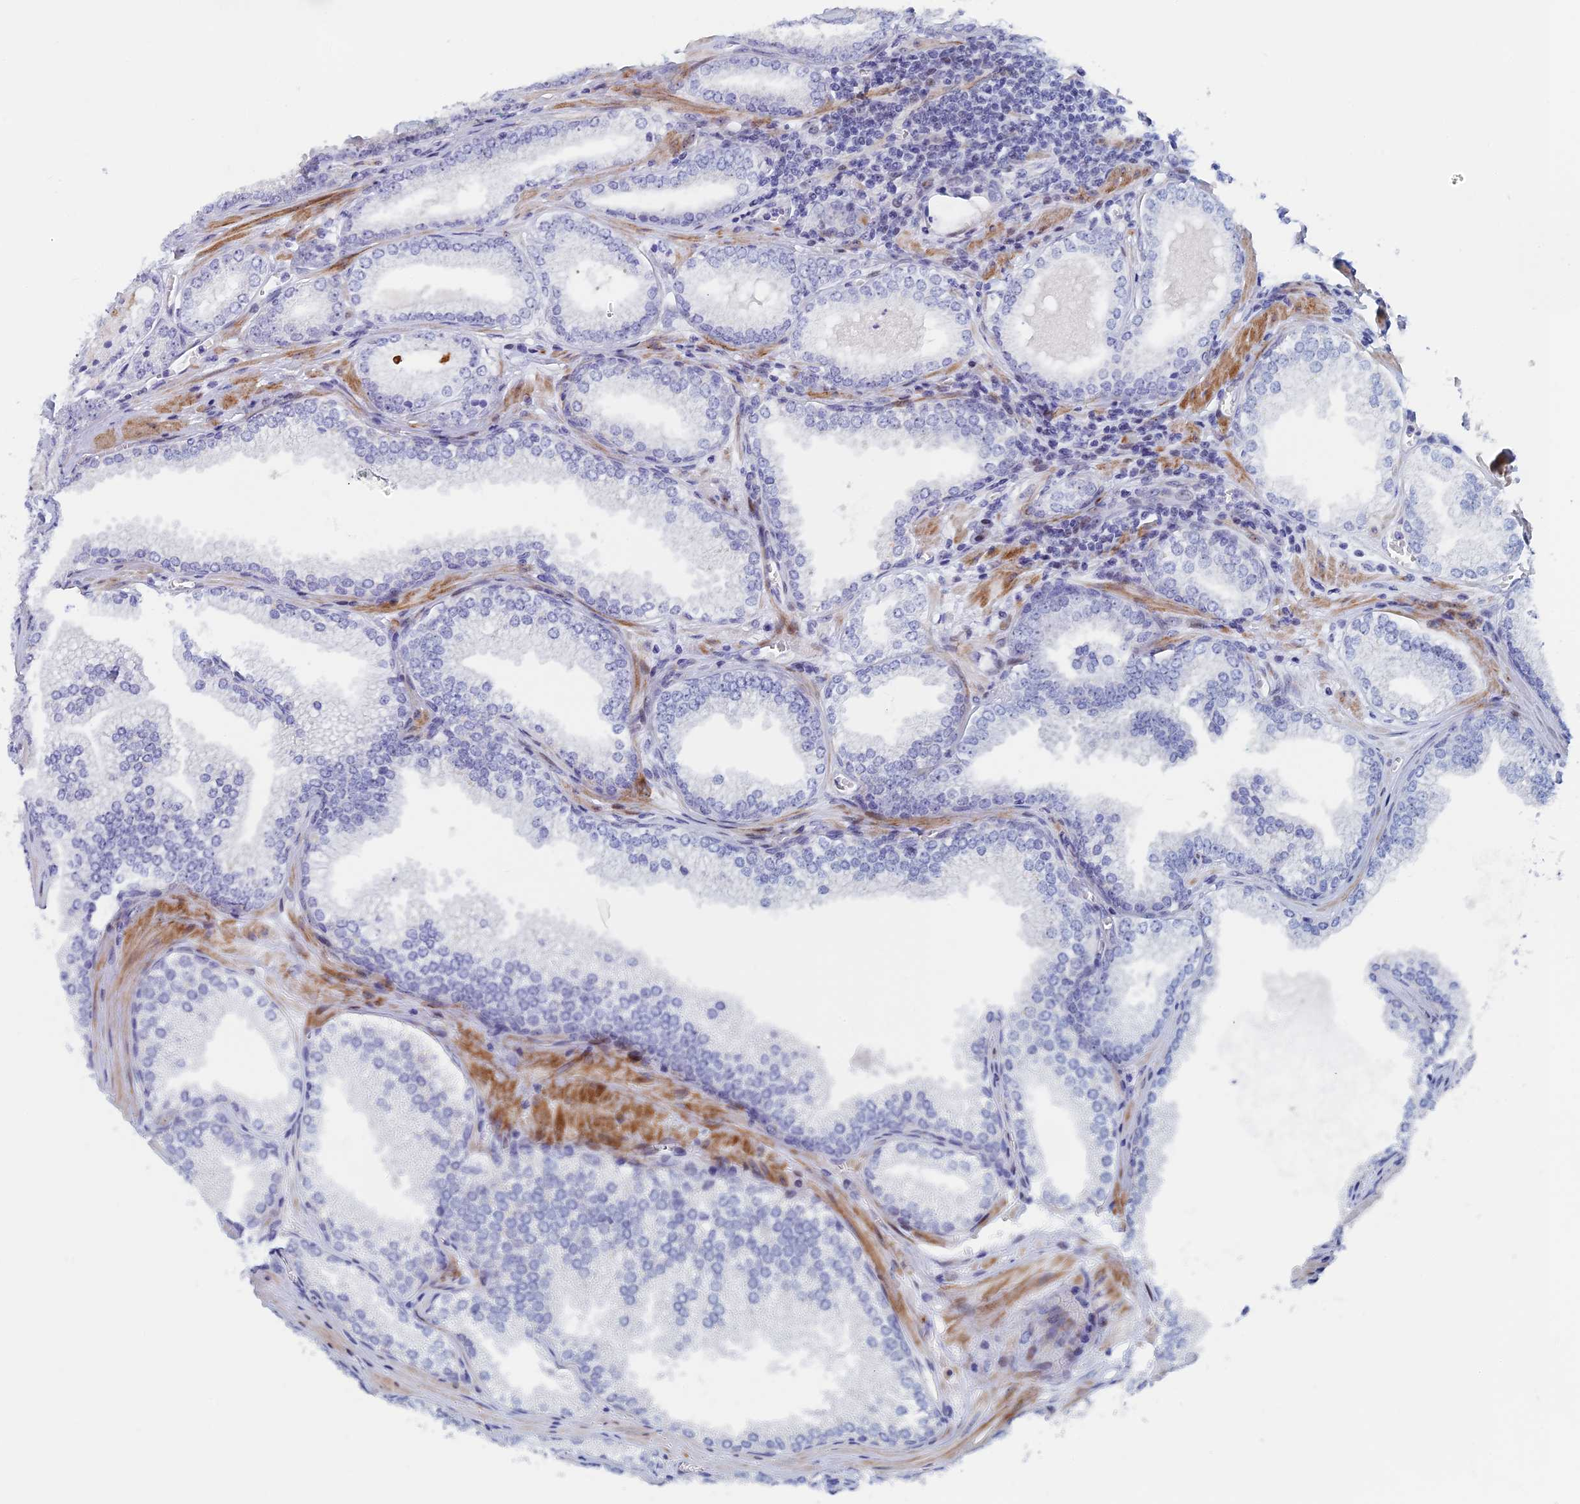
{"staining": {"intensity": "negative", "quantity": "none", "location": "none"}, "tissue": "prostate cancer", "cell_type": "Tumor cells", "image_type": "cancer", "snomed": [{"axis": "morphology", "description": "Adenocarcinoma, Low grade"}, {"axis": "topography", "description": "Prostate"}], "caption": "Immunohistochemistry (IHC) of human prostate cancer (adenocarcinoma (low-grade)) shows no staining in tumor cells. (Stains: DAB (3,3'-diaminobenzidine) immunohistochemistry (IHC) with hematoxylin counter stain, Microscopy: brightfield microscopy at high magnification).", "gene": "DRGX", "patient": {"sex": "male", "age": 60}}